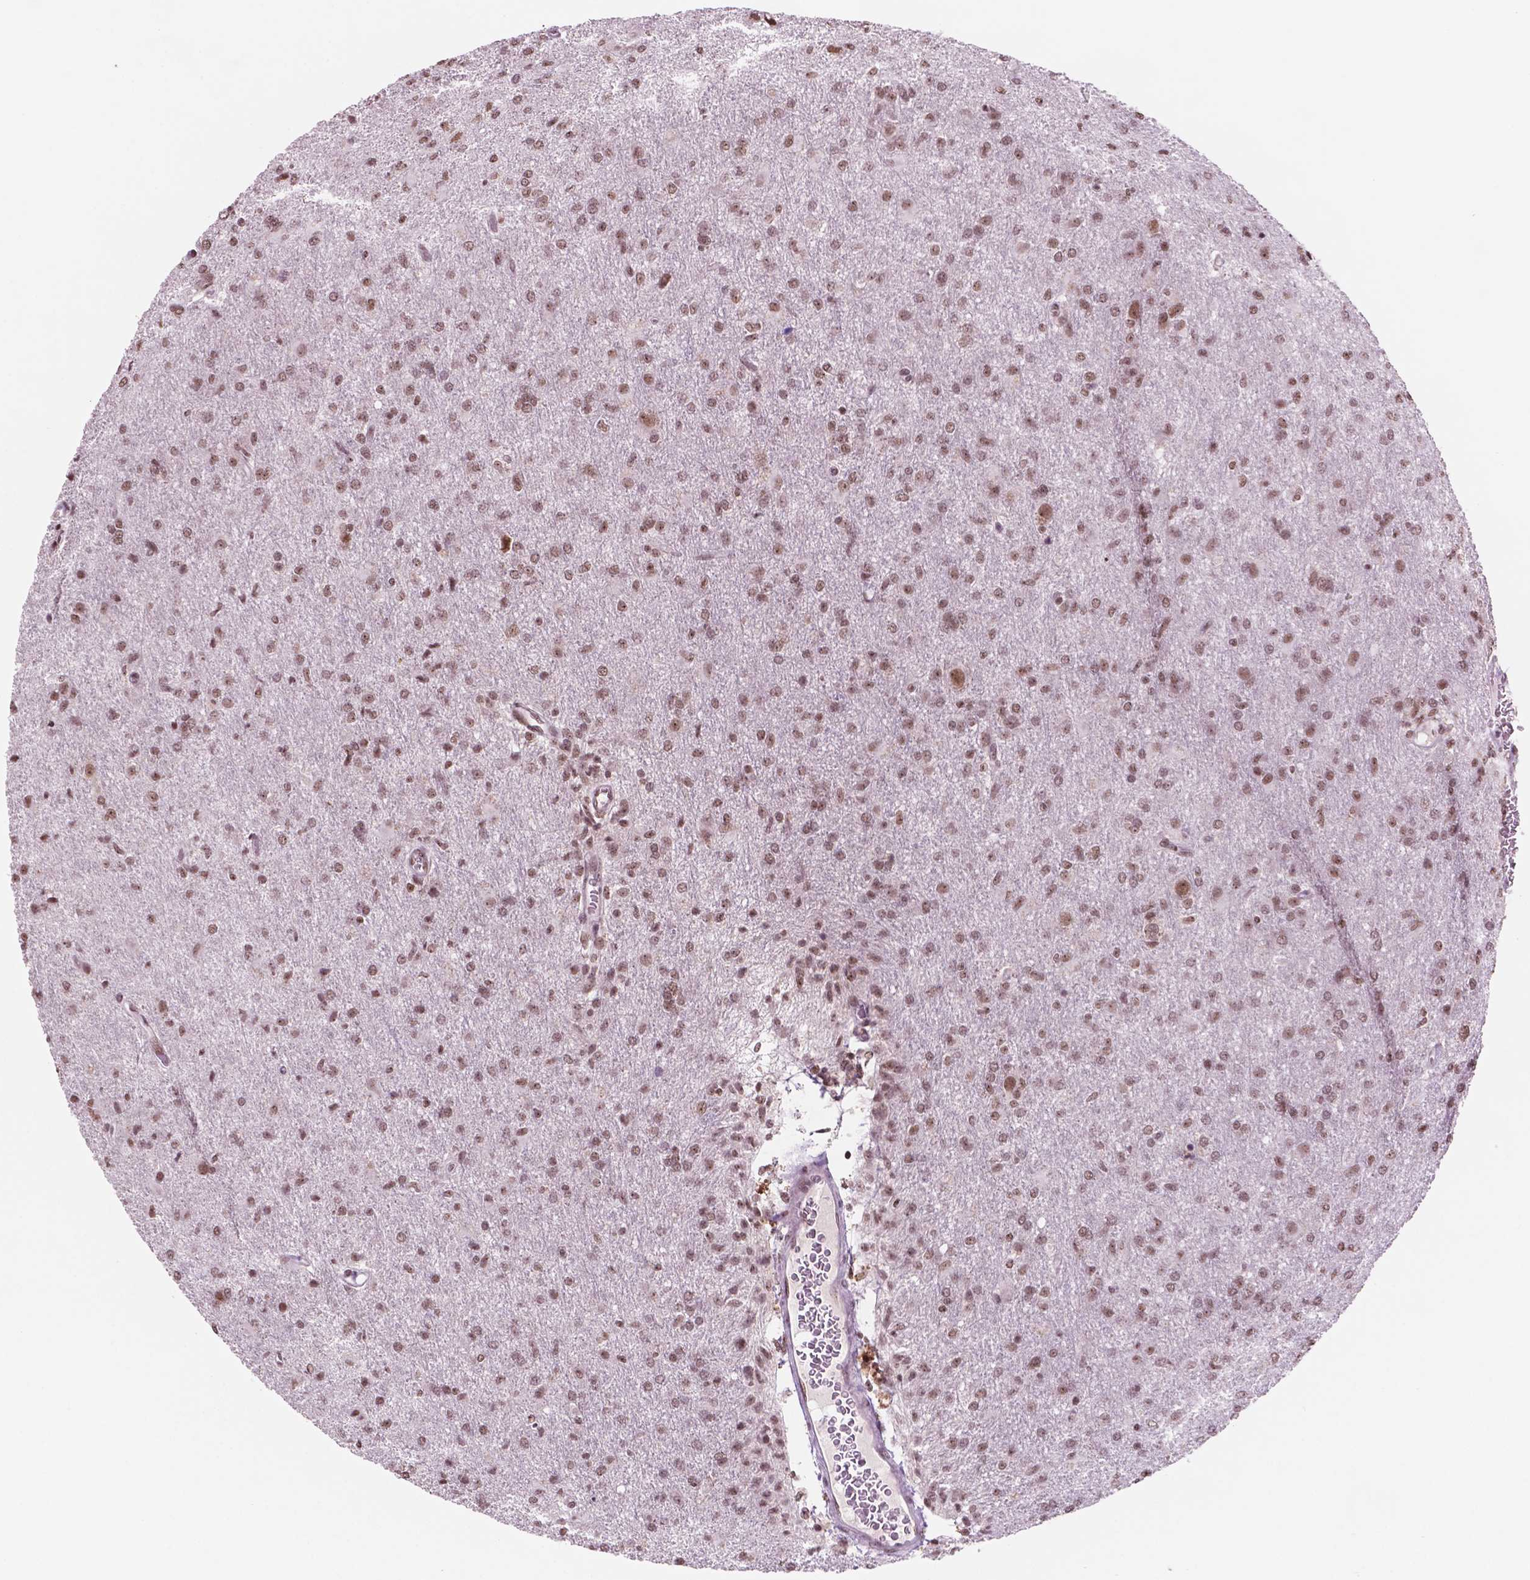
{"staining": {"intensity": "moderate", "quantity": ">75%", "location": "nuclear"}, "tissue": "glioma", "cell_type": "Tumor cells", "image_type": "cancer", "snomed": [{"axis": "morphology", "description": "Glioma, malignant, High grade"}, {"axis": "topography", "description": "Brain"}], "caption": "Protein analysis of glioma tissue exhibits moderate nuclear staining in about >75% of tumor cells.", "gene": "POLR2E", "patient": {"sex": "male", "age": 68}}